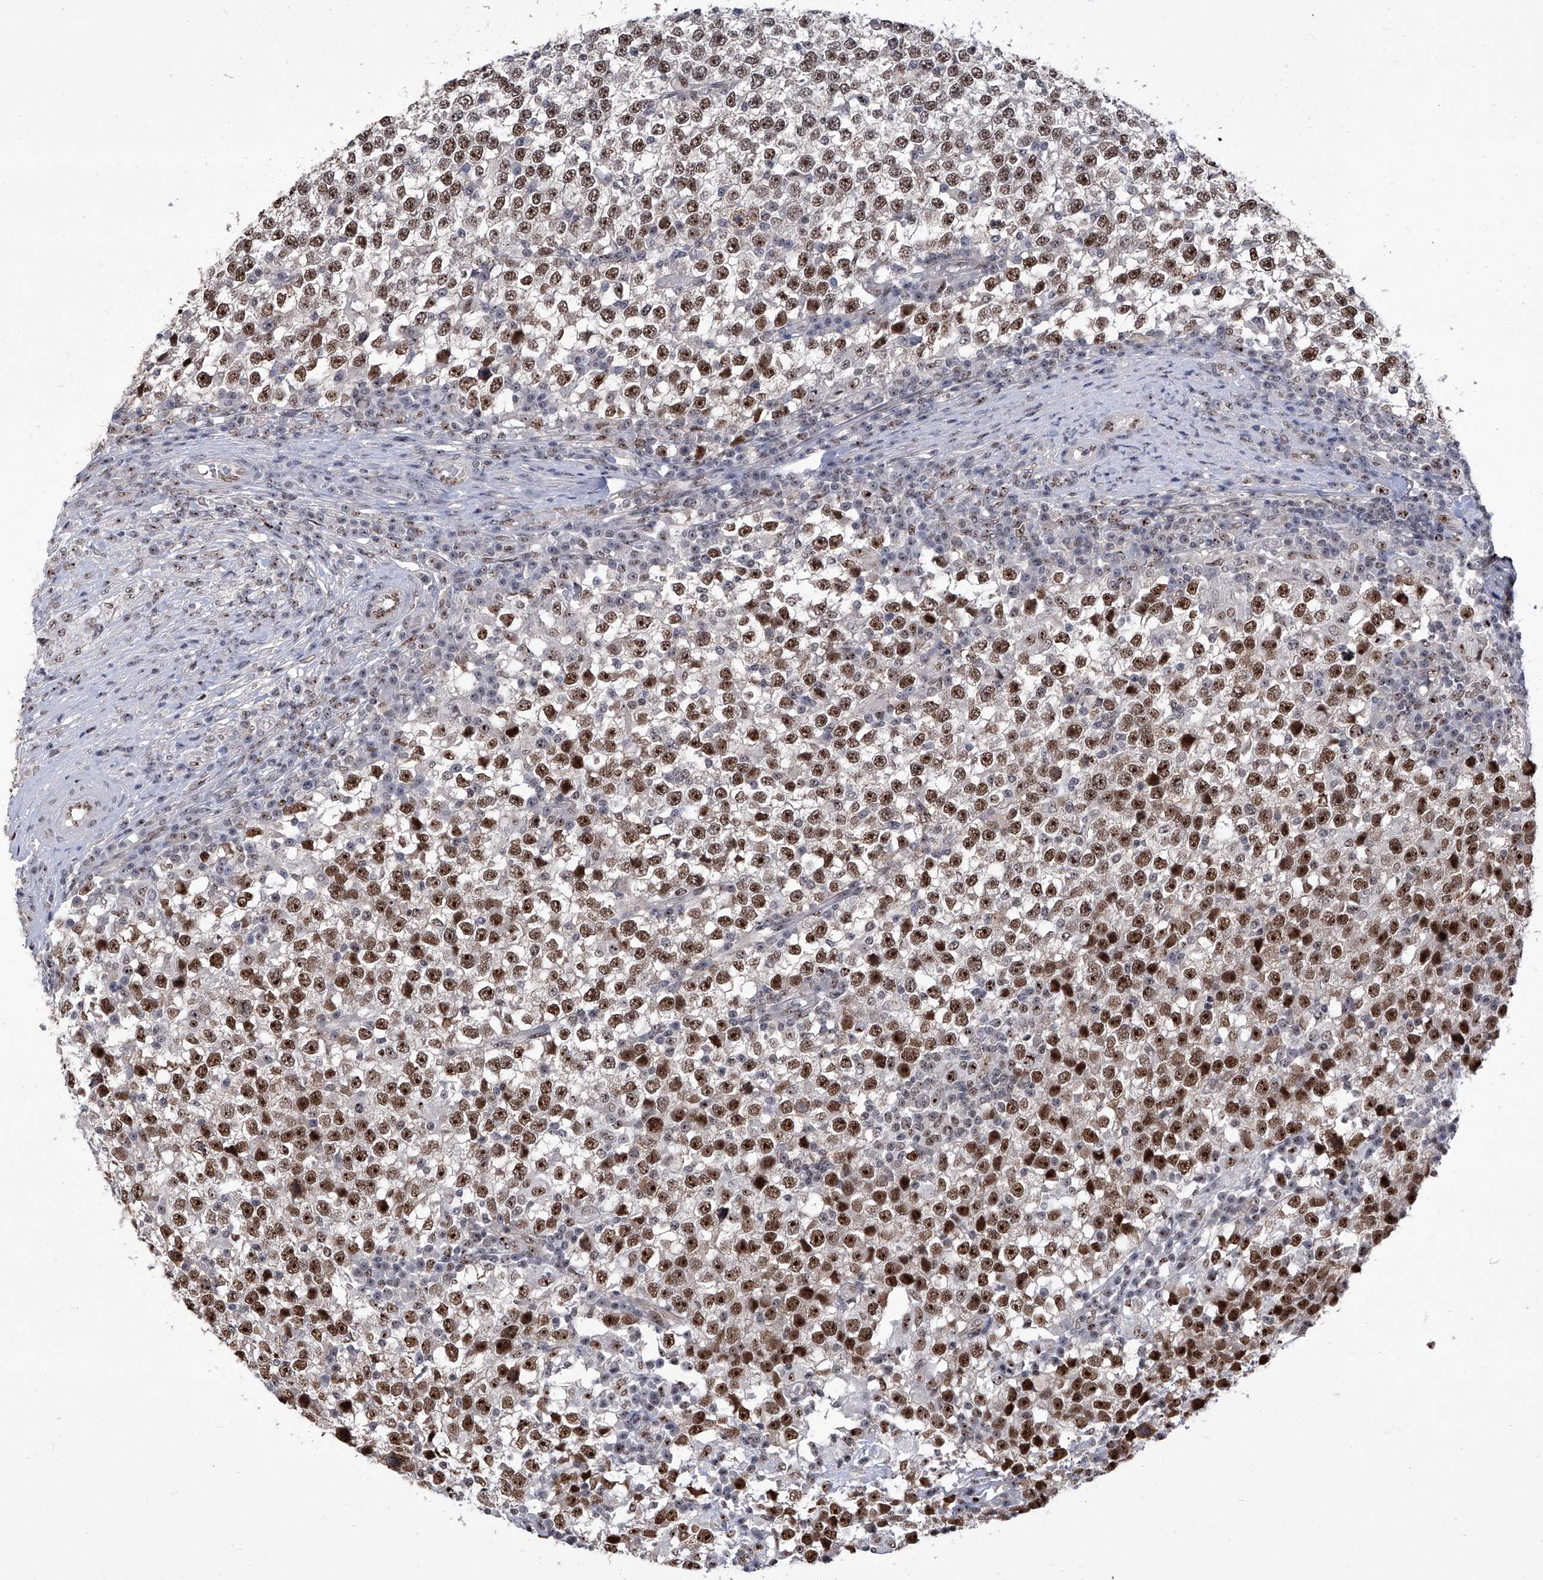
{"staining": {"intensity": "moderate", "quantity": ">75%", "location": "cytoplasmic/membranous,nuclear"}, "tissue": "testis cancer", "cell_type": "Tumor cells", "image_type": "cancer", "snomed": [{"axis": "morphology", "description": "Seminoma, NOS"}, {"axis": "topography", "description": "Testis"}], "caption": "High-power microscopy captured an immunohistochemistry (IHC) histopathology image of testis cancer, revealing moderate cytoplasmic/membranous and nuclear expression in approximately >75% of tumor cells. (DAB (3,3'-diaminobenzidine) = brown stain, brightfield microscopy at high magnification).", "gene": "CMTR1", "patient": {"sex": "male", "age": 65}}